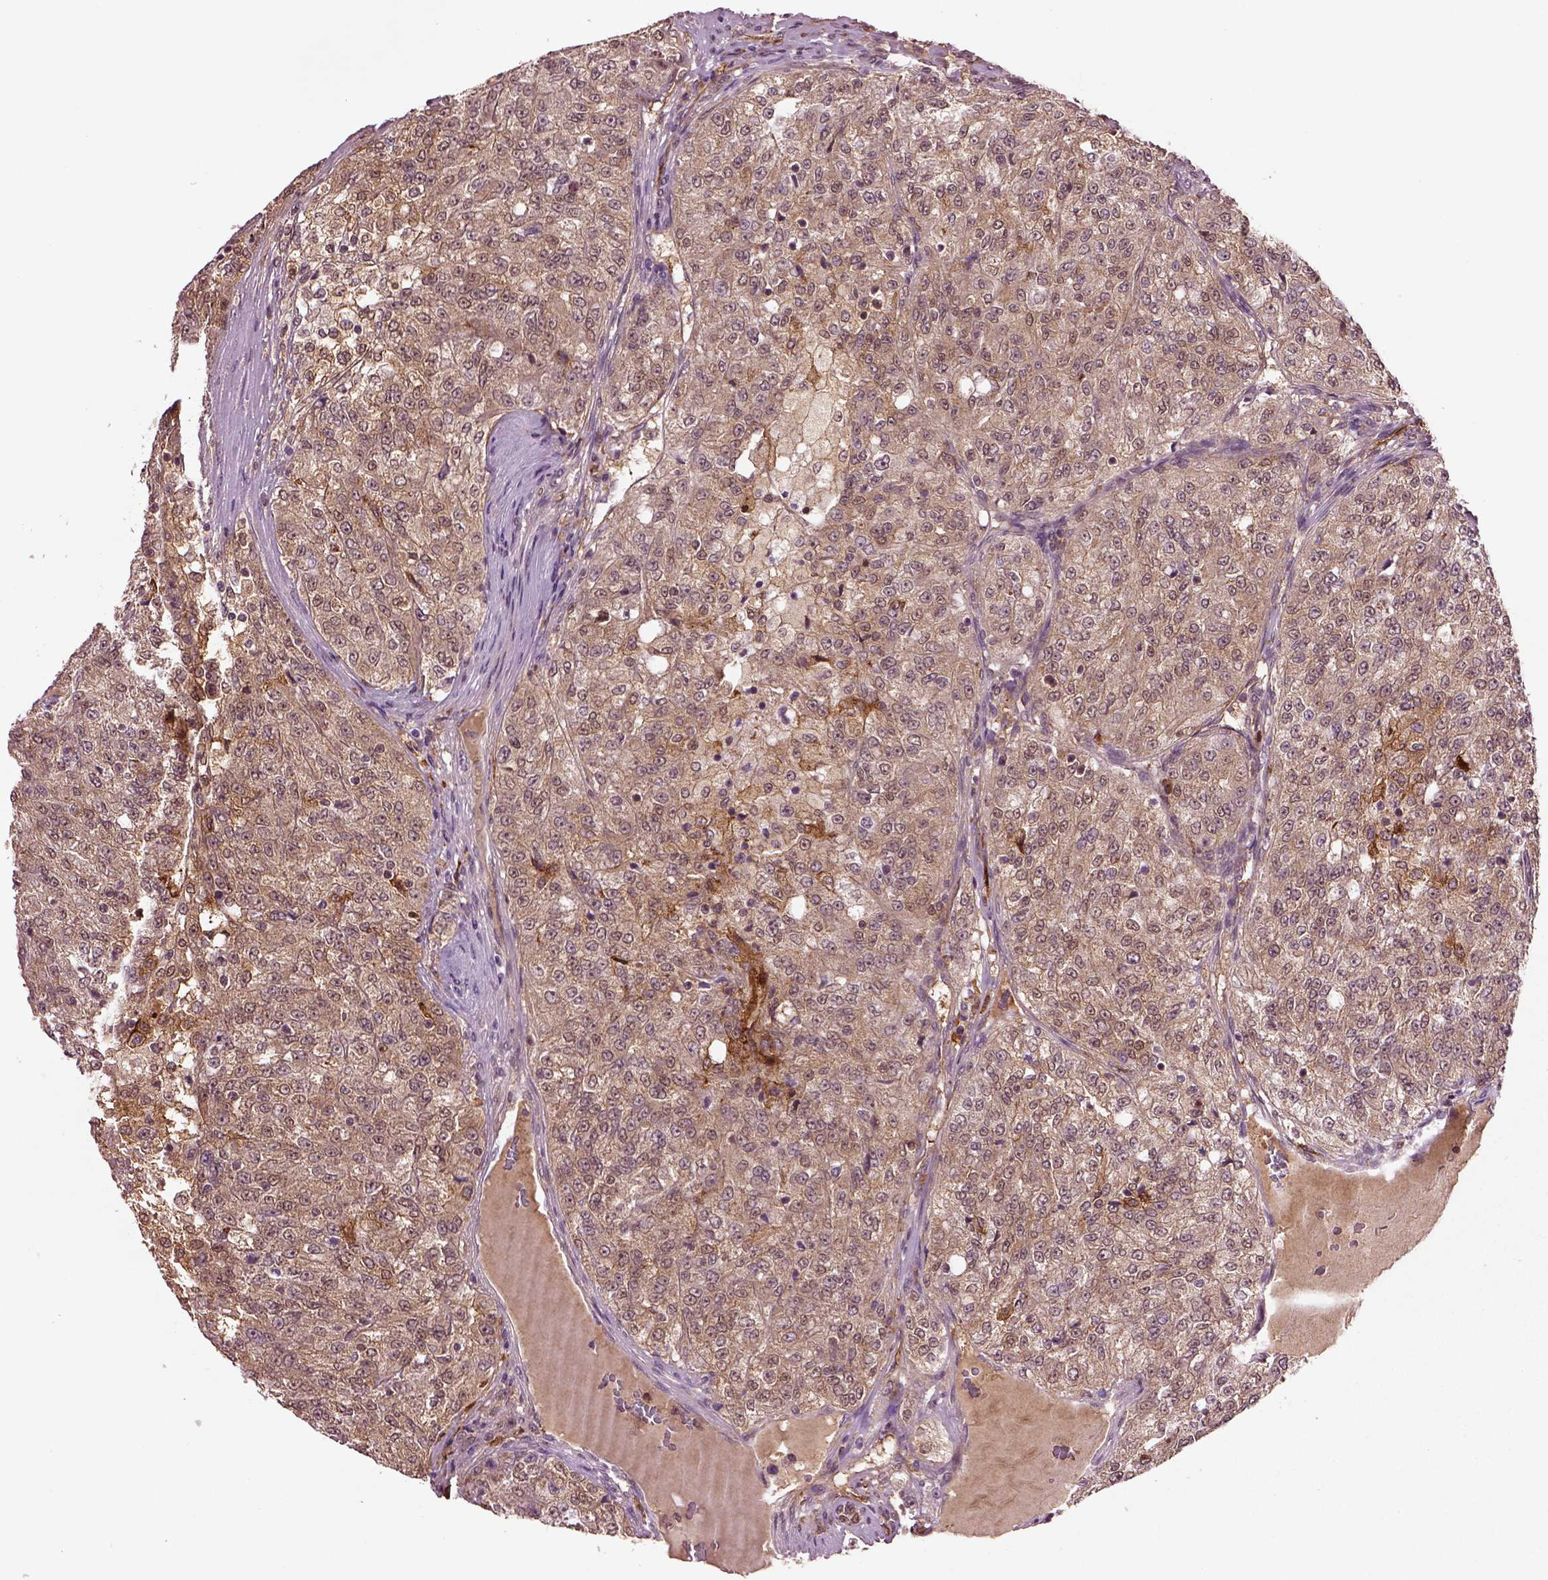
{"staining": {"intensity": "moderate", "quantity": ">75%", "location": "cytoplasmic/membranous"}, "tissue": "renal cancer", "cell_type": "Tumor cells", "image_type": "cancer", "snomed": [{"axis": "morphology", "description": "Adenocarcinoma, NOS"}, {"axis": "topography", "description": "Kidney"}], "caption": "Protein staining of renal adenocarcinoma tissue shows moderate cytoplasmic/membranous expression in approximately >75% of tumor cells.", "gene": "MDP1", "patient": {"sex": "female", "age": 63}}